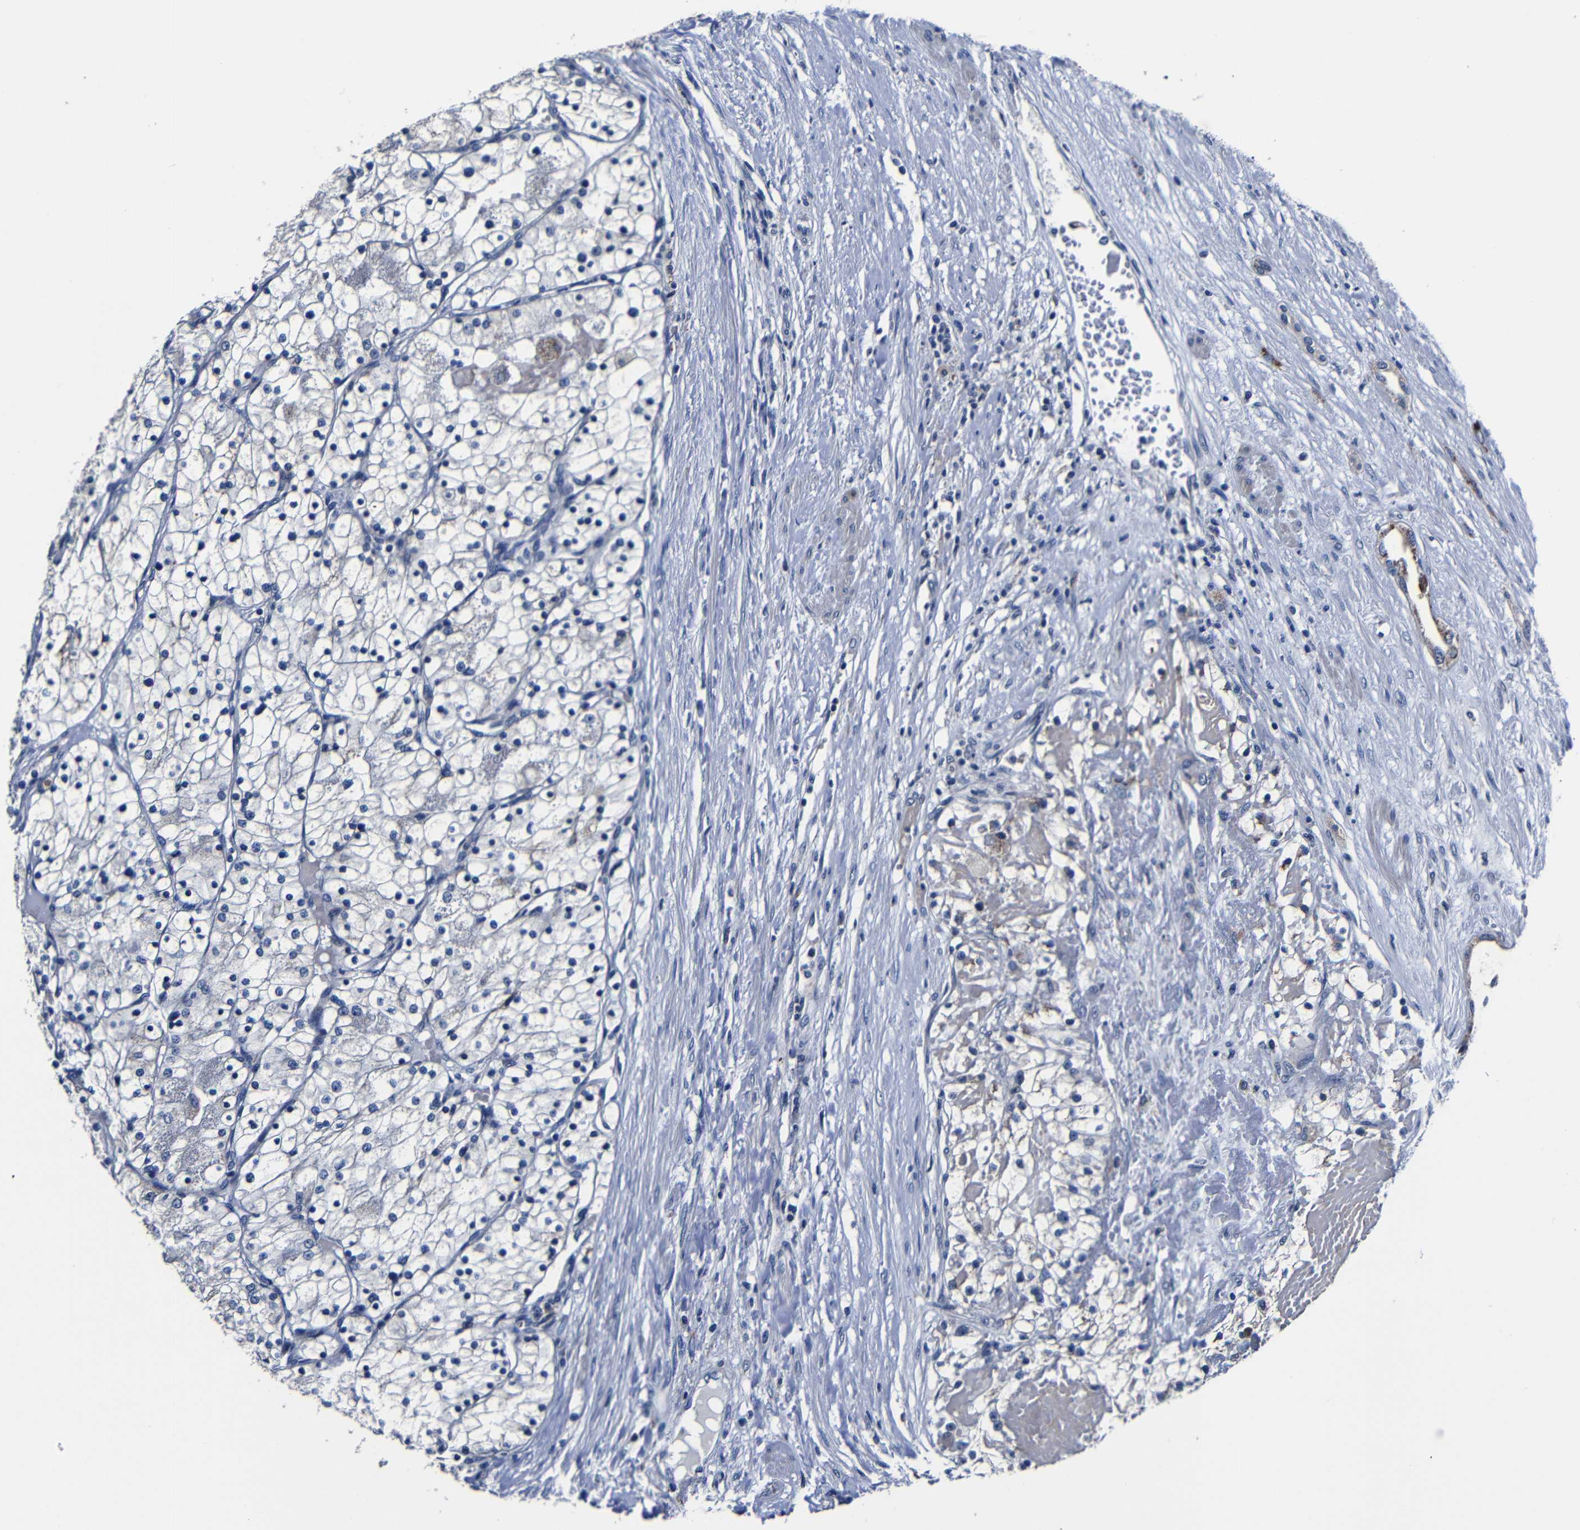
{"staining": {"intensity": "negative", "quantity": "none", "location": "none"}, "tissue": "renal cancer", "cell_type": "Tumor cells", "image_type": "cancer", "snomed": [{"axis": "morphology", "description": "Adenocarcinoma, NOS"}, {"axis": "topography", "description": "Kidney"}], "caption": "Immunohistochemistry (IHC) of human renal adenocarcinoma displays no staining in tumor cells. Nuclei are stained in blue.", "gene": "DEPP1", "patient": {"sex": "male", "age": 68}}